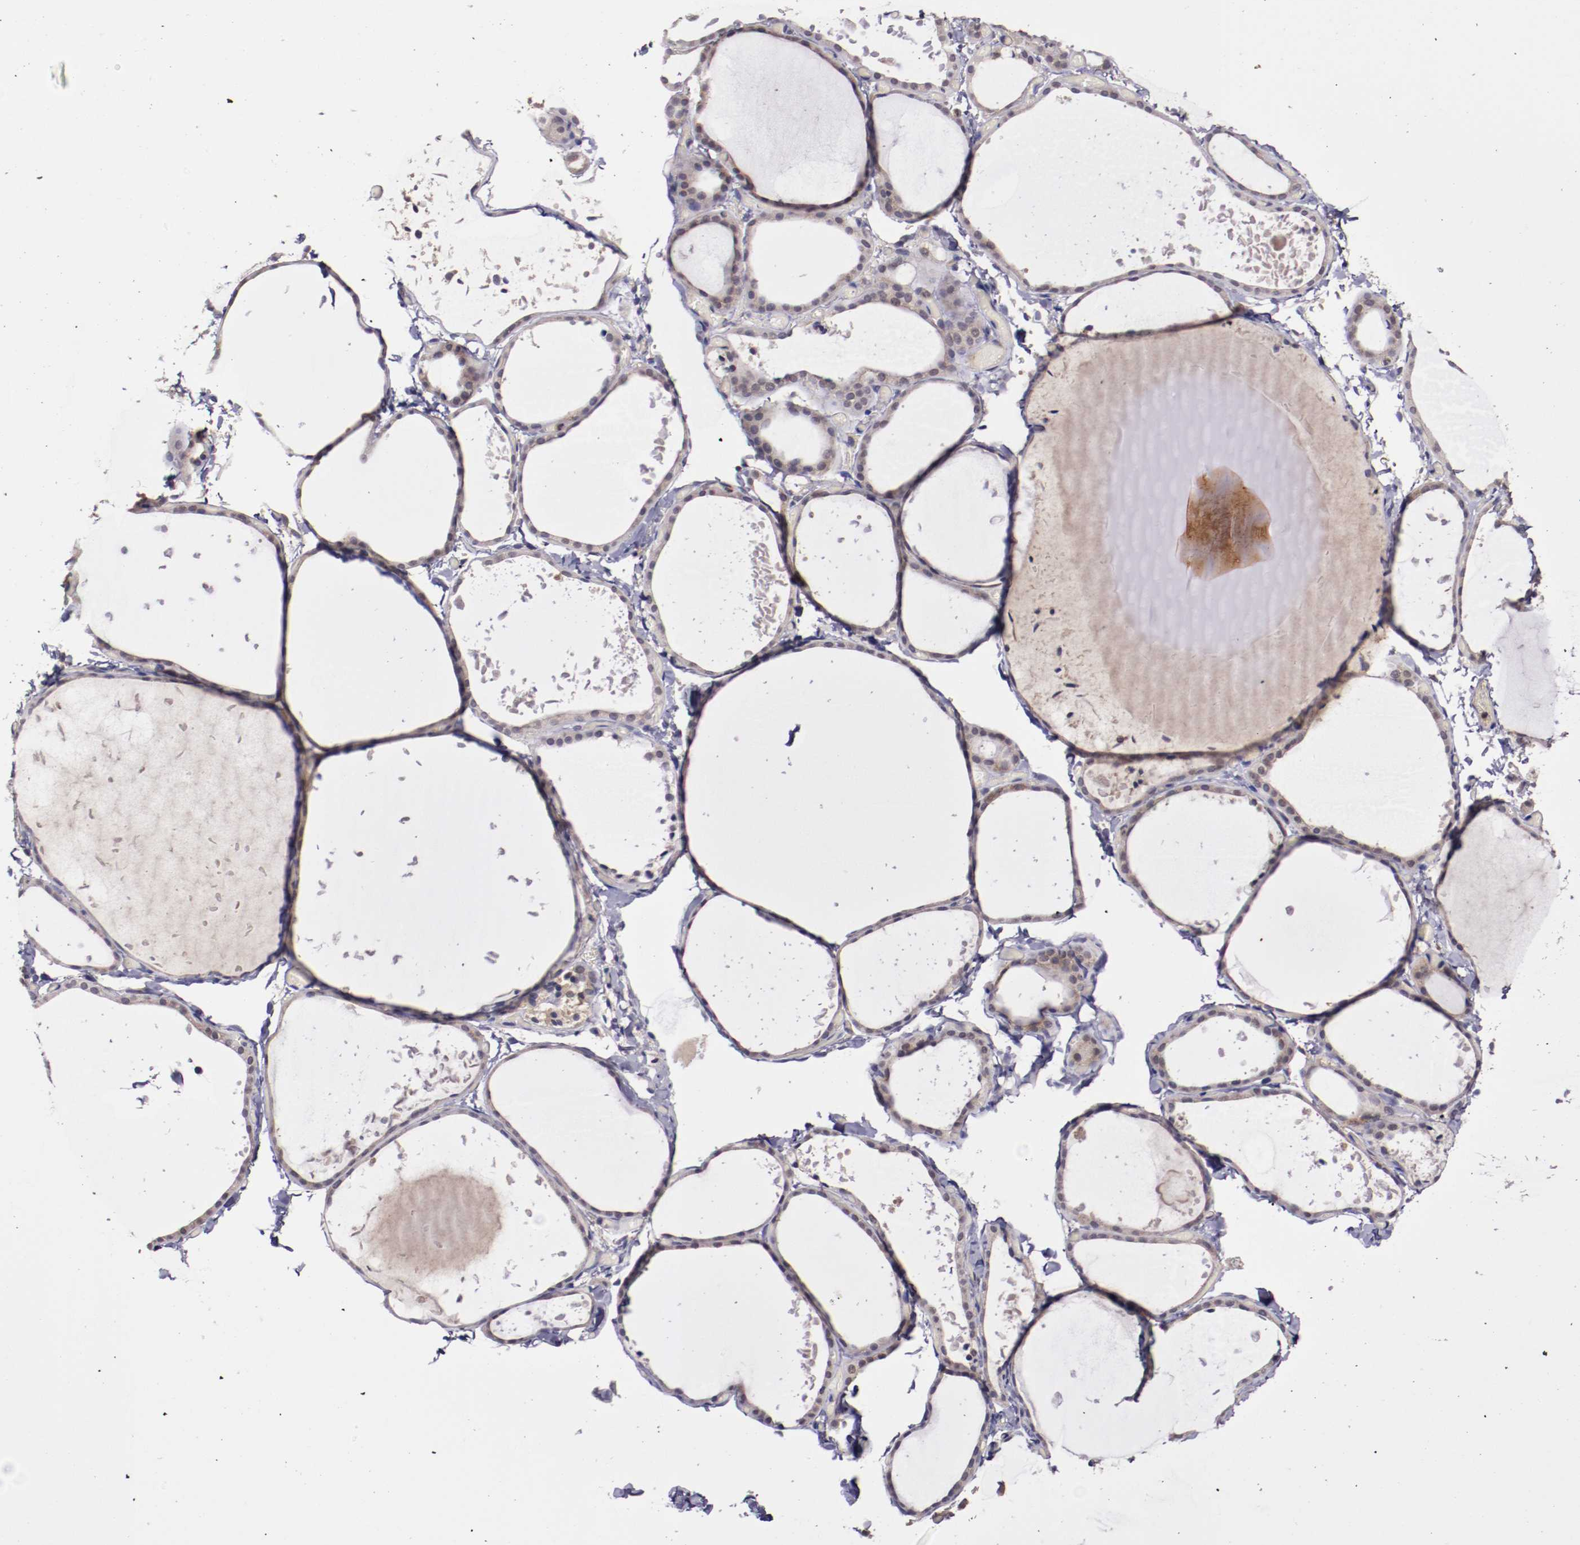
{"staining": {"intensity": "weak", "quantity": ">75%", "location": "cytoplasmic/membranous"}, "tissue": "thyroid gland", "cell_type": "Glandular cells", "image_type": "normal", "snomed": [{"axis": "morphology", "description": "Normal tissue, NOS"}, {"axis": "topography", "description": "Thyroid gland"}], "caption": "Thyroid gland stained with DAB immunohistochemistry displays low levels of weak cytoplasmic/membranous staining in about >75% of glandular cells. (Brightfield microscopy of DAB IHC at high magnification).", "gene": "FTSJ1", "patient": {"sex": "female", "age": 22}}